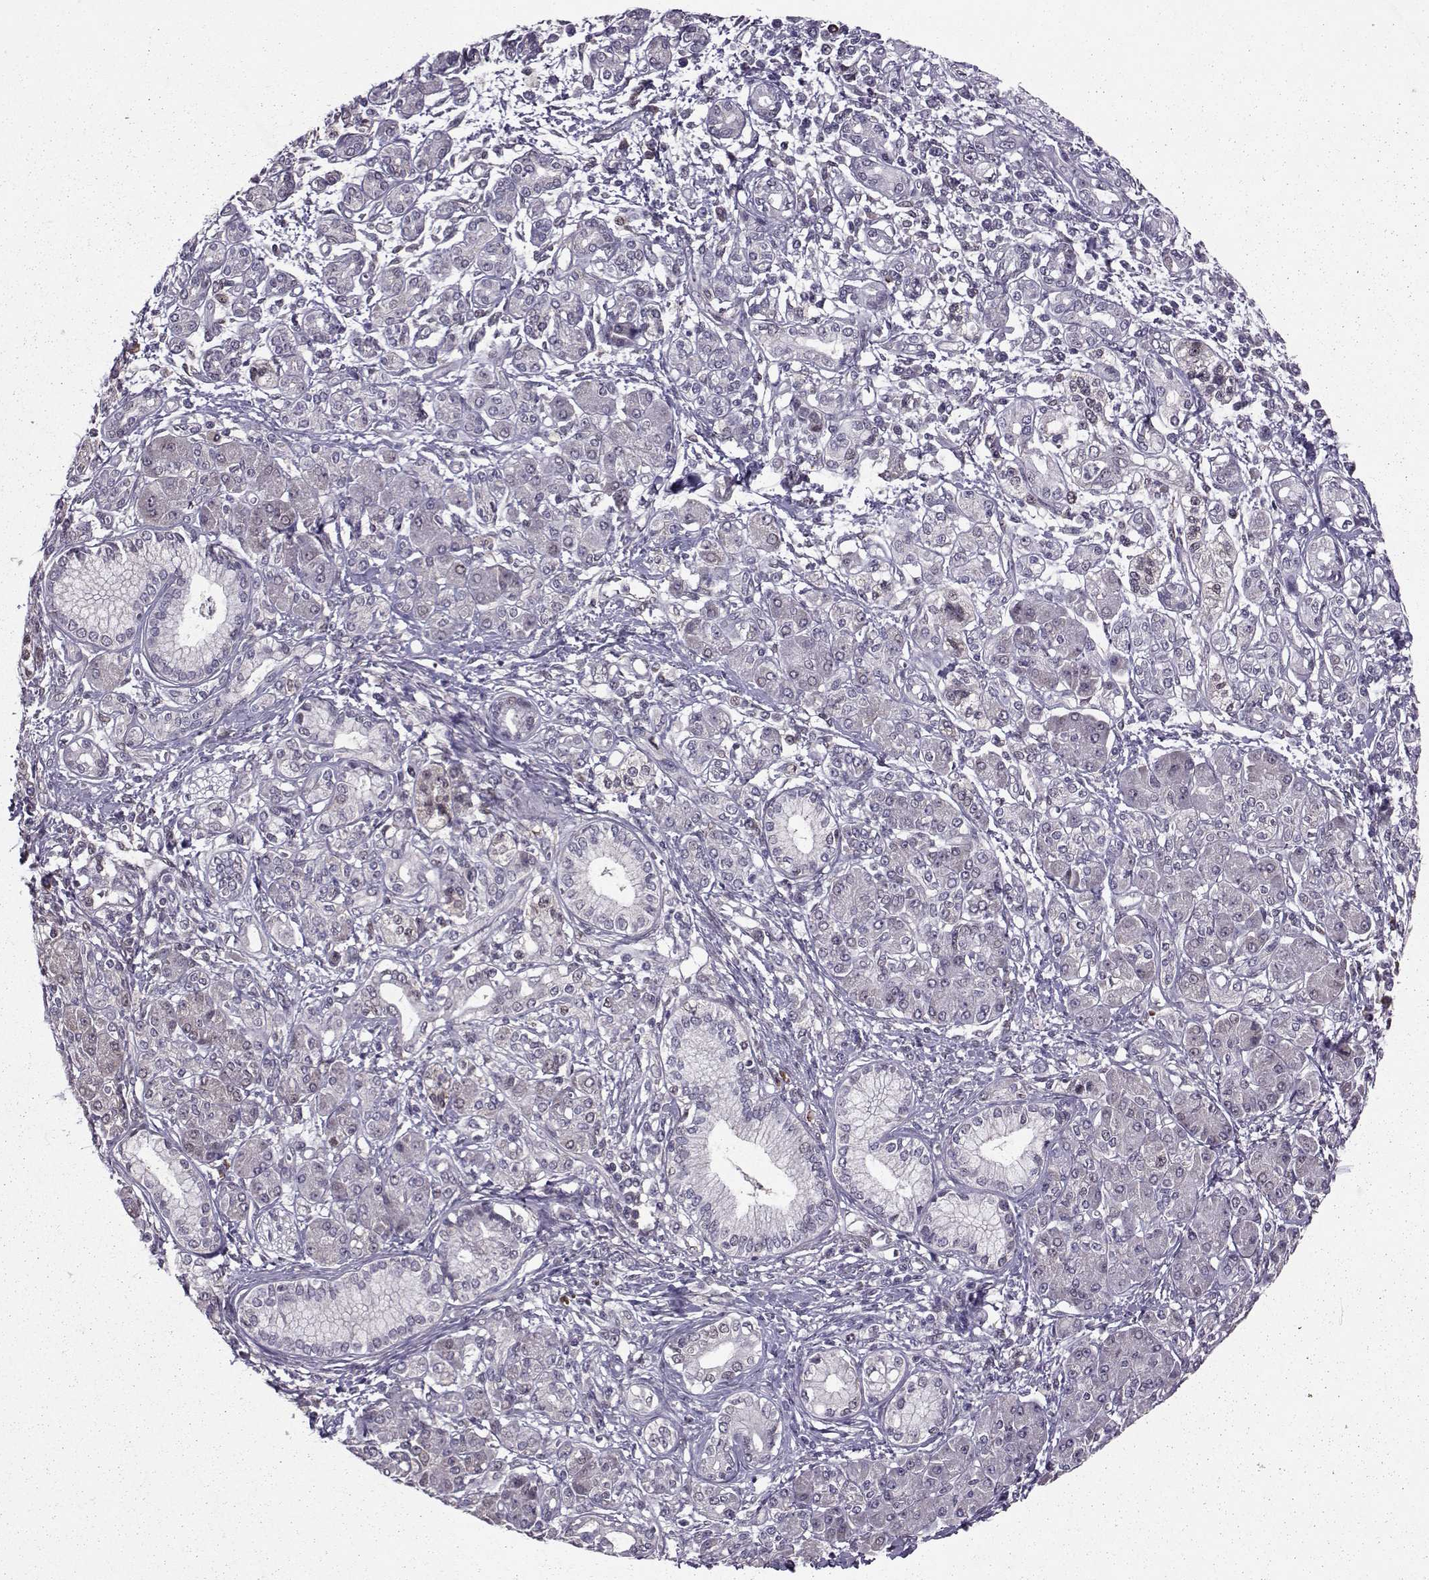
{"staining": {"intensity": "negative", "quantity": "none", "location": "none"}, "tissue": "pancreatic cancer", "cell_type": "Tumor cells", "image_type": "cancer", "snomed": [{"axis": "morphology", "description": "Adenocarcinoma, NOS"}, {"axis": "topography", "description": "Pancreas"}], "caption": "The micrograph shows no staining of tumor cells in pancreatic adenocarcinoma.", "gene": "CDK4", "patient": {"sex": "male", "age": 70}}